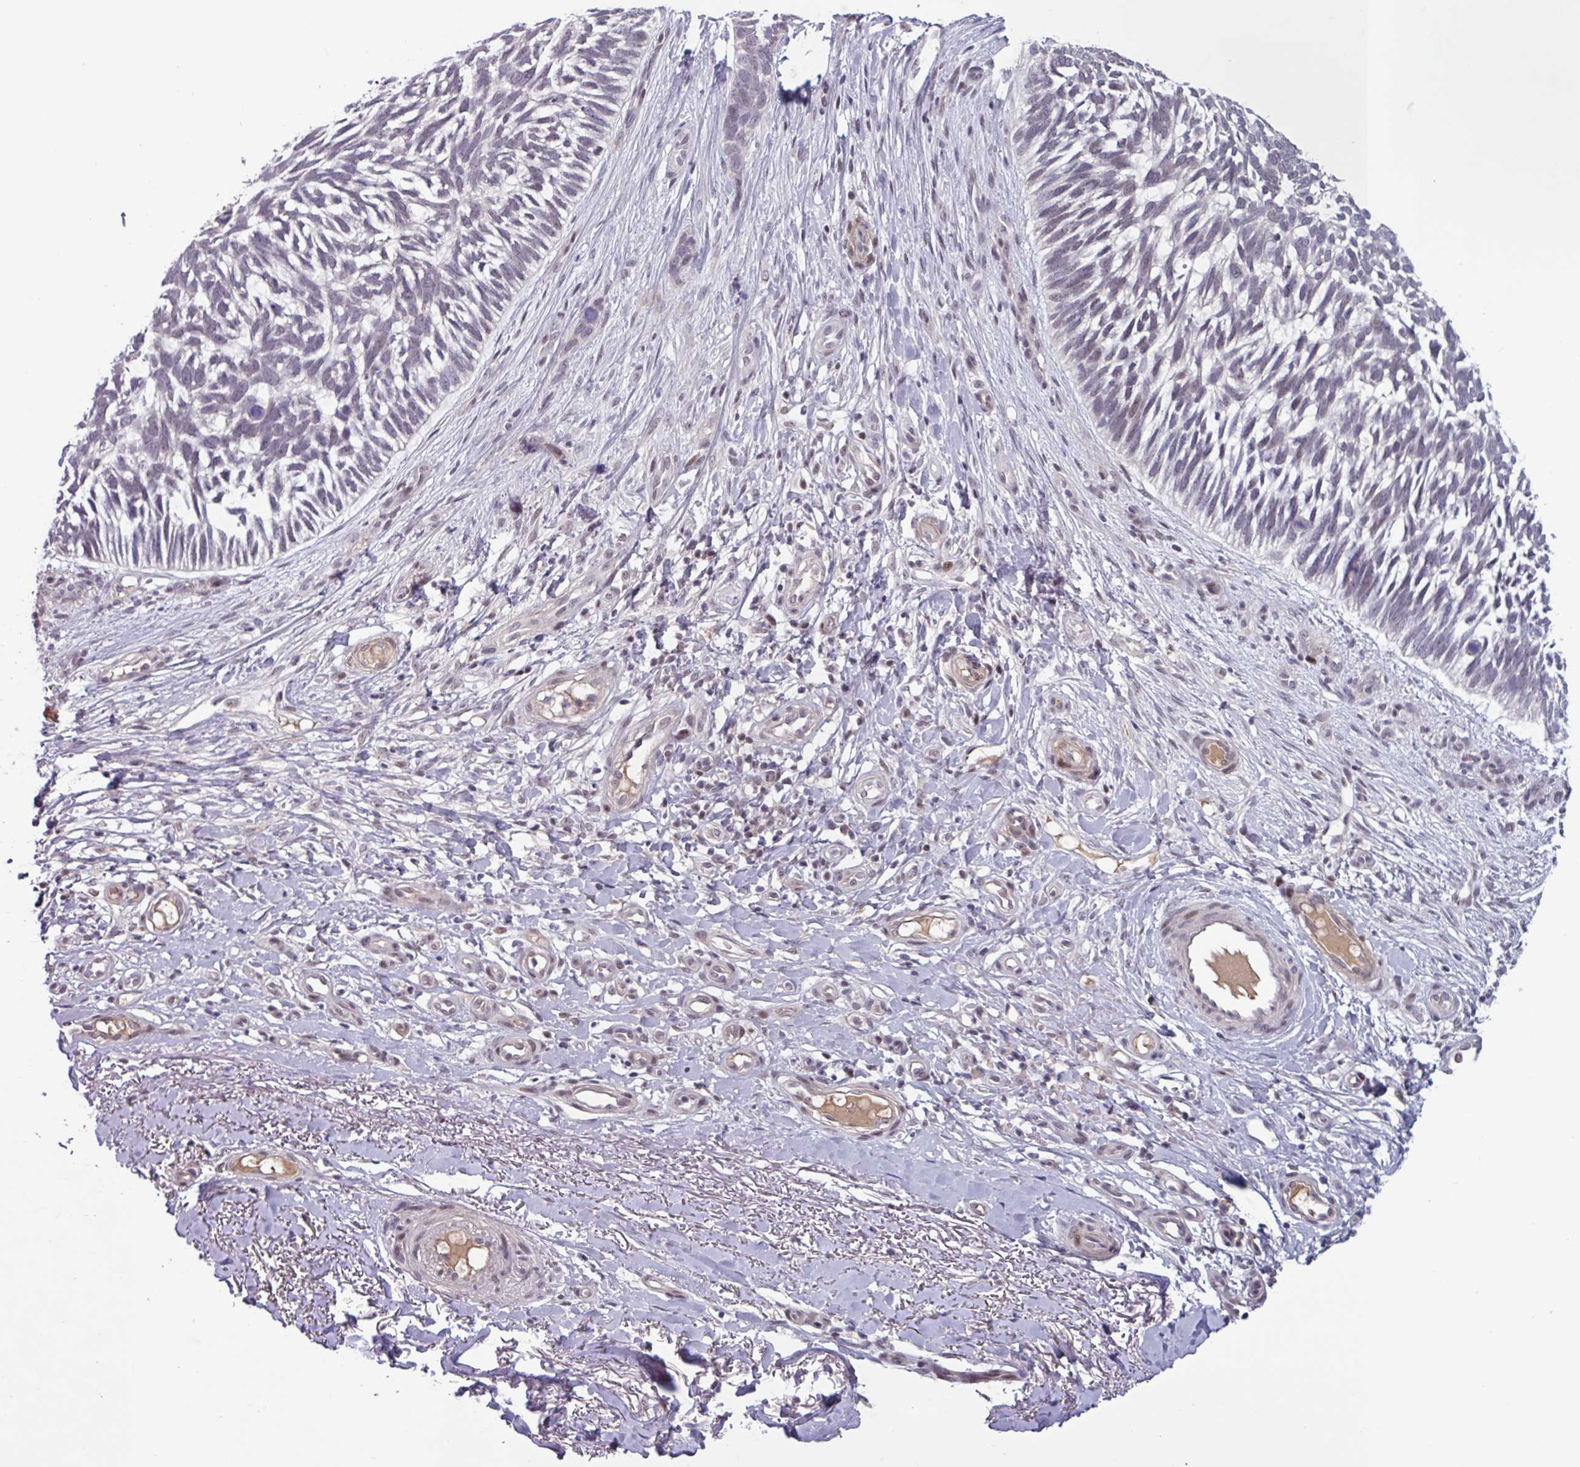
{"staining": {"intensity": "negative", "quantity": "none", "location": "none"}, "tissue": "skin cancer", "cell_type": "Tumor cells", "image_type": "cancer", "snomed": [{"axis": "morphology", "description": "Basal cell carcinoma"}, {"axis": "topography", "description": "Skin"}], "caption": "Immunohistochemical staining of skin basal cell carcinoma displays no significant expression in tumor cells.", "gene": "ZNF575", "patient": {"sex": "male", "age": 88}}